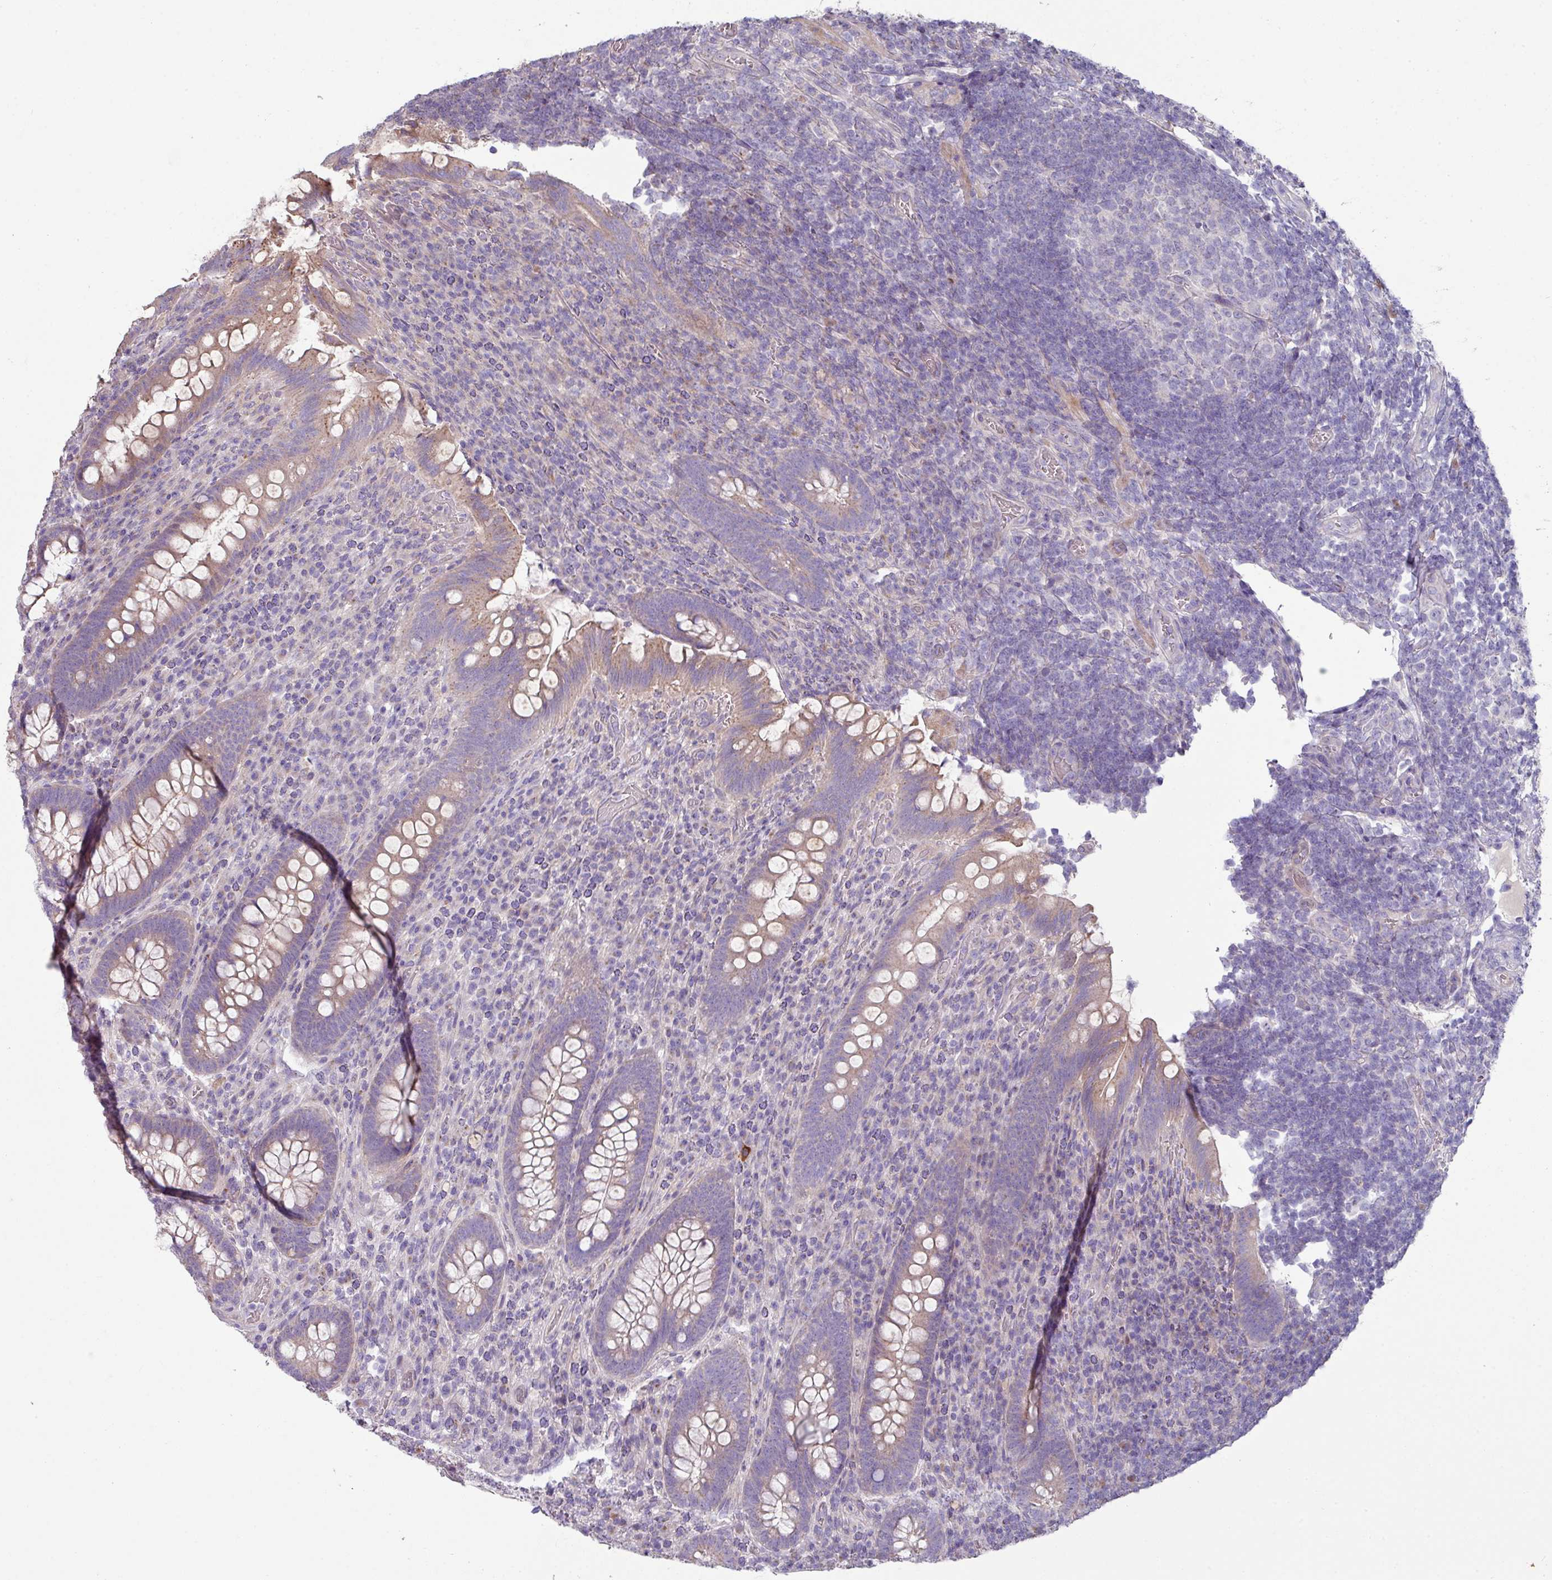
{"staining": {"intensity": "weak", "quantity": "25%-75%", "location": "cytoplasmic/membranous"}, "tissue": "appendix", "cell_type": "Glandular cells", "image_type": "normal", "snomed": [{"axis": "morphology", "description": "Normal tissue, NOS"}, {"axis": "topography", "description": "Appendix"}], "caption": "Benign appendix demonstrates weak cytoplasmic/membranous expression in about 25%-75% of glandular cells.", "gene": "LRRC9", "patient": {"sex": "female", "age": 43}}